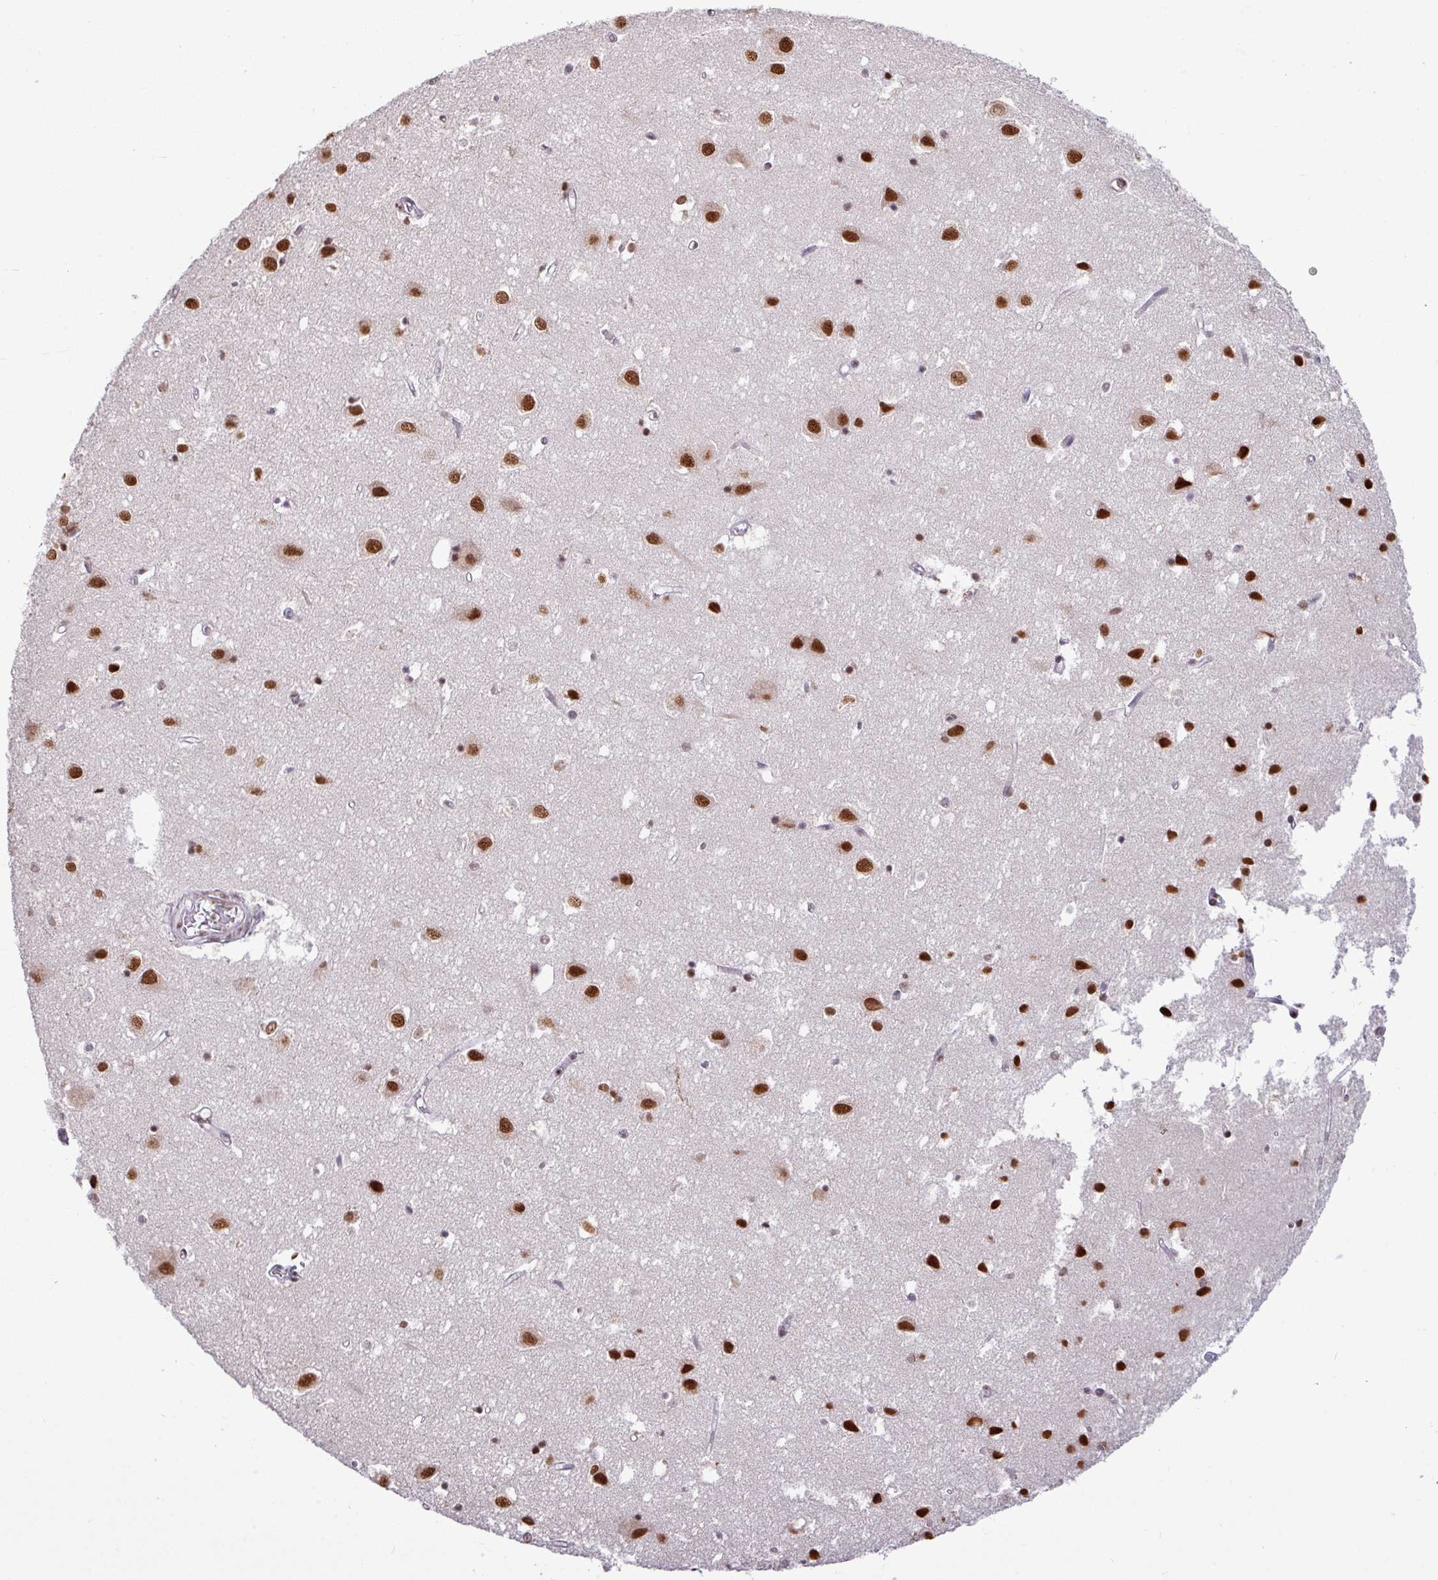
{"staining": {"intensity": "moderate", "quantity": ">75%", "location": "nuclear"}, "tissue": "cerebral cortex", "cell_type": "Endothelial cells", "image_type": "normal", "snomed": [{"axis": "morphology", "description": "Normal tissue, NOS"}, {"axis": "topography", "description": "Cerebral cortex"}], "caption": "Cerebral cortex stained for a protein (brown) shows moderate nuclear positive positivity in about >75% of endothelial cells.", "gene": "TDG", "patient": {"sex": "male", "age": 70}}